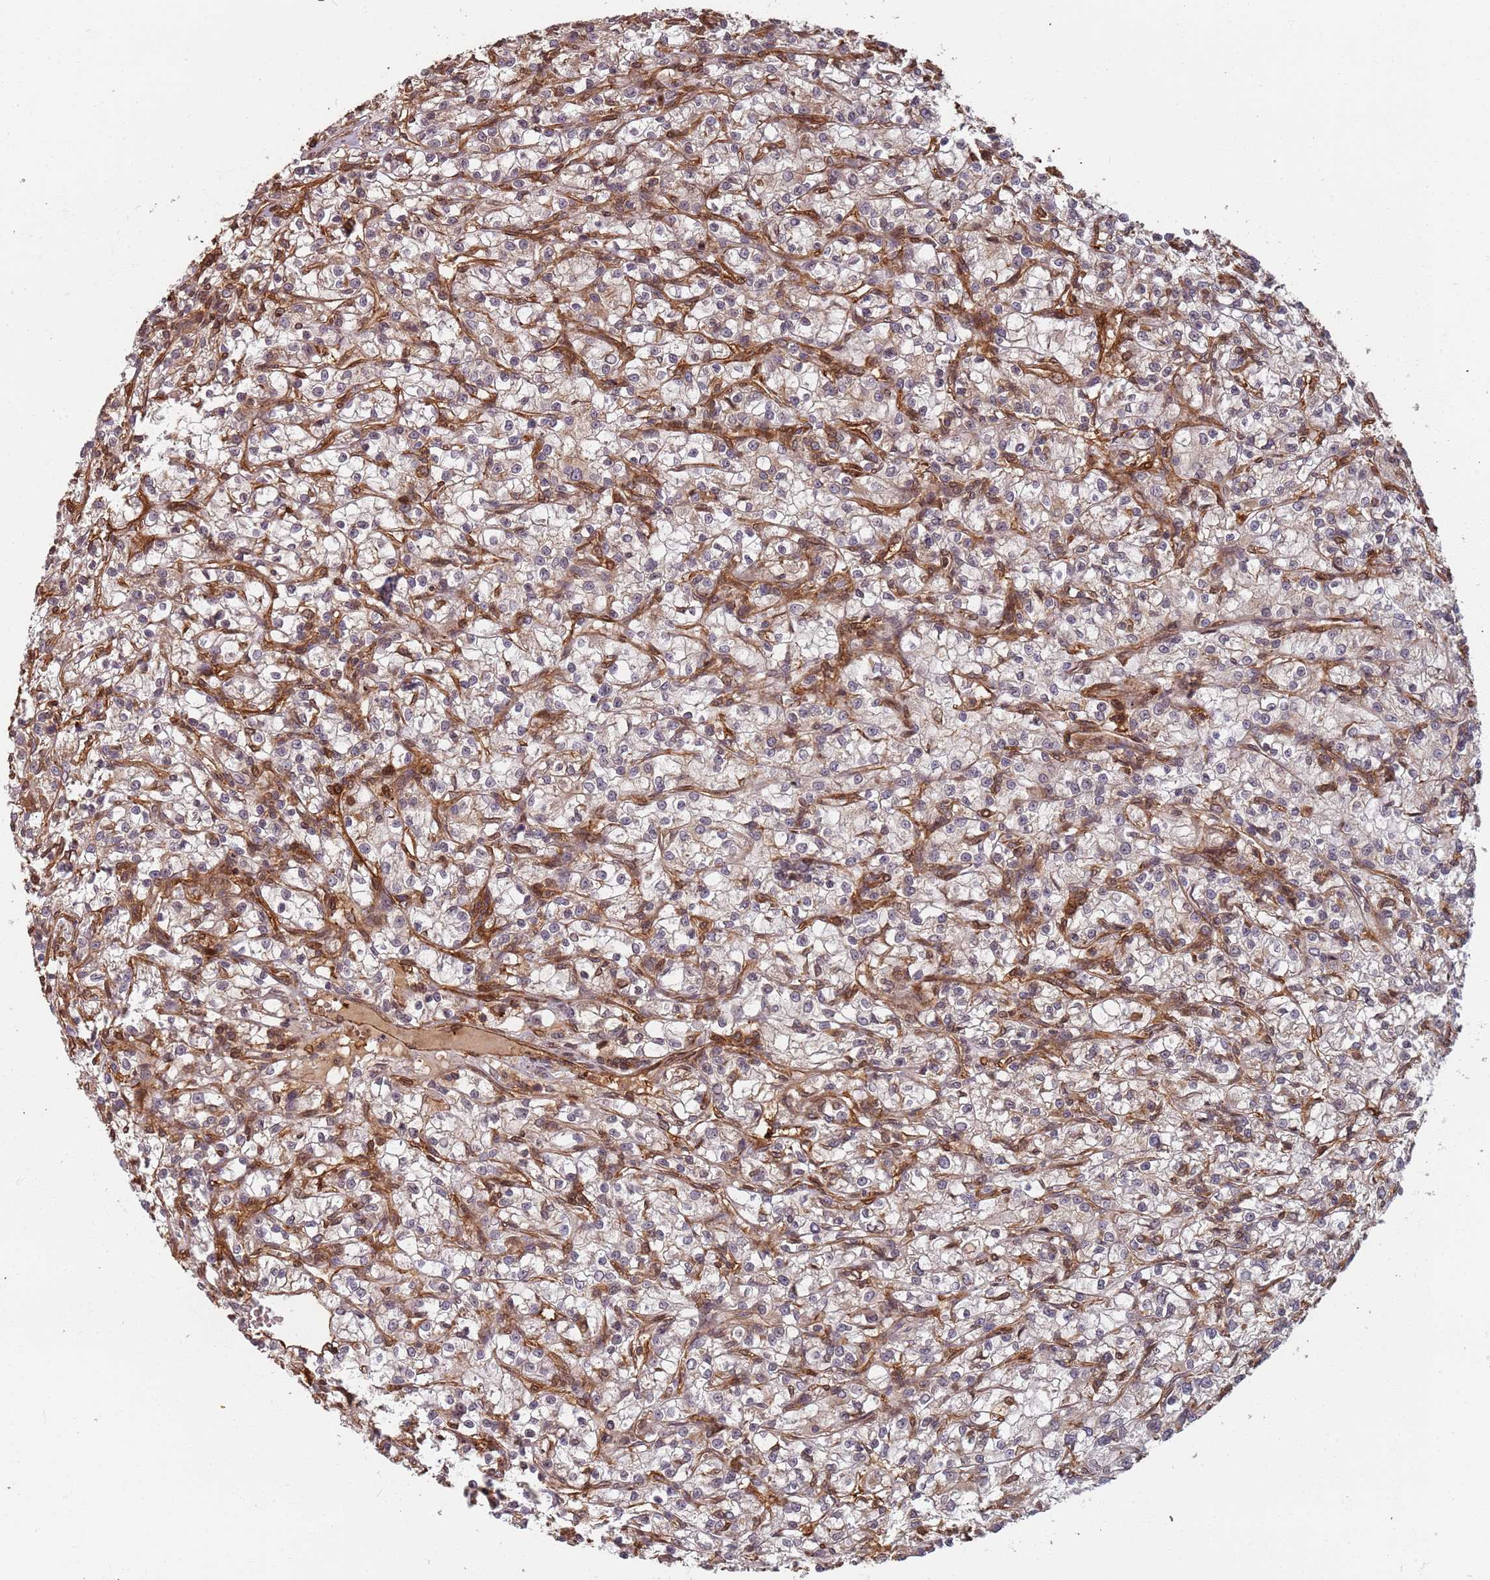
{"staining": {"intensity": "moderate", "quantity": "<25%", "location": "nuclear"}, "tissue": "renal cancer", "cell_type": "Tumor cells", "image_type": "cancer", "snomed": [{"axis": "morphology", "description": "Adenocarcinoma, NOS"}, {"axis": "topography", "description": "Kidney"}], "caption": "A low amount of moderate nuclear positivity is present in approximately <25% of tumor cells in renal cancer (adenocarcinoma) tissue.", "gene": "SDCCAG8", "patient": {"sex": "female", "age": 59}}